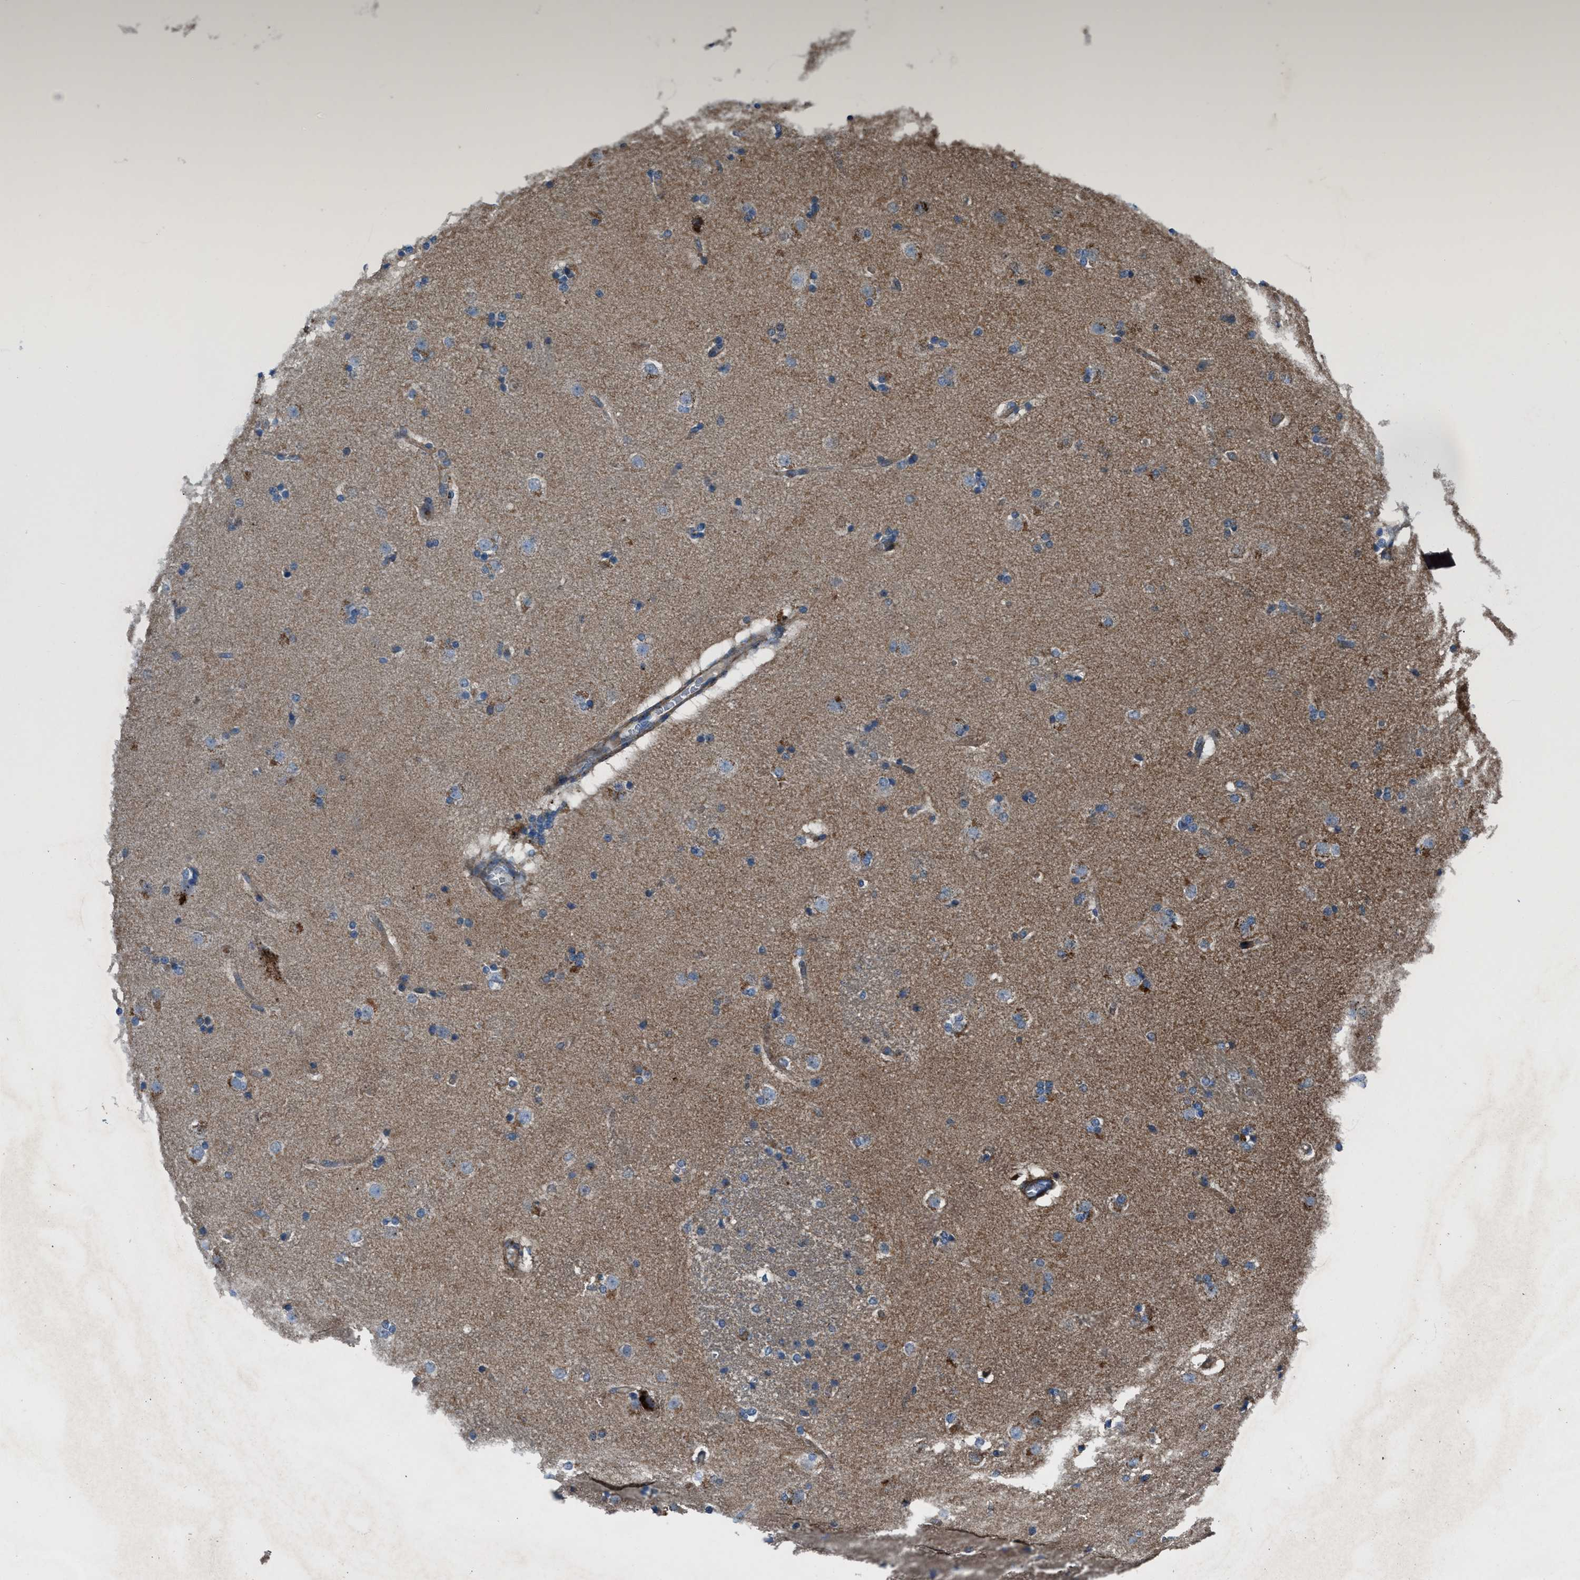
{"staining": {"intensity": "weak", "quantity": "<25%", "location": "cytoplasmic/membranous"}, "tissue": "caudate", "cell_type": "Glial cells", "image_type": "normal", "snomed": [{"axis": "morphology", "description": "Normal tissue, NOS"}, {"axis": "topography", "description": "Lateral ventricle wall"}], "caption": "Immunohistochemistry (IHC) image of benign human caudate stained for a protein (brown), which exhibits no positivity in glial cells. (Stains: DAB immunohistochemistry (IHC) with hematoxylin counter stain, Microscopy: brightfield microscopy at high magnification).", "gene": "AGPAT2", "patient": {"sex": "female", "age": 19}}